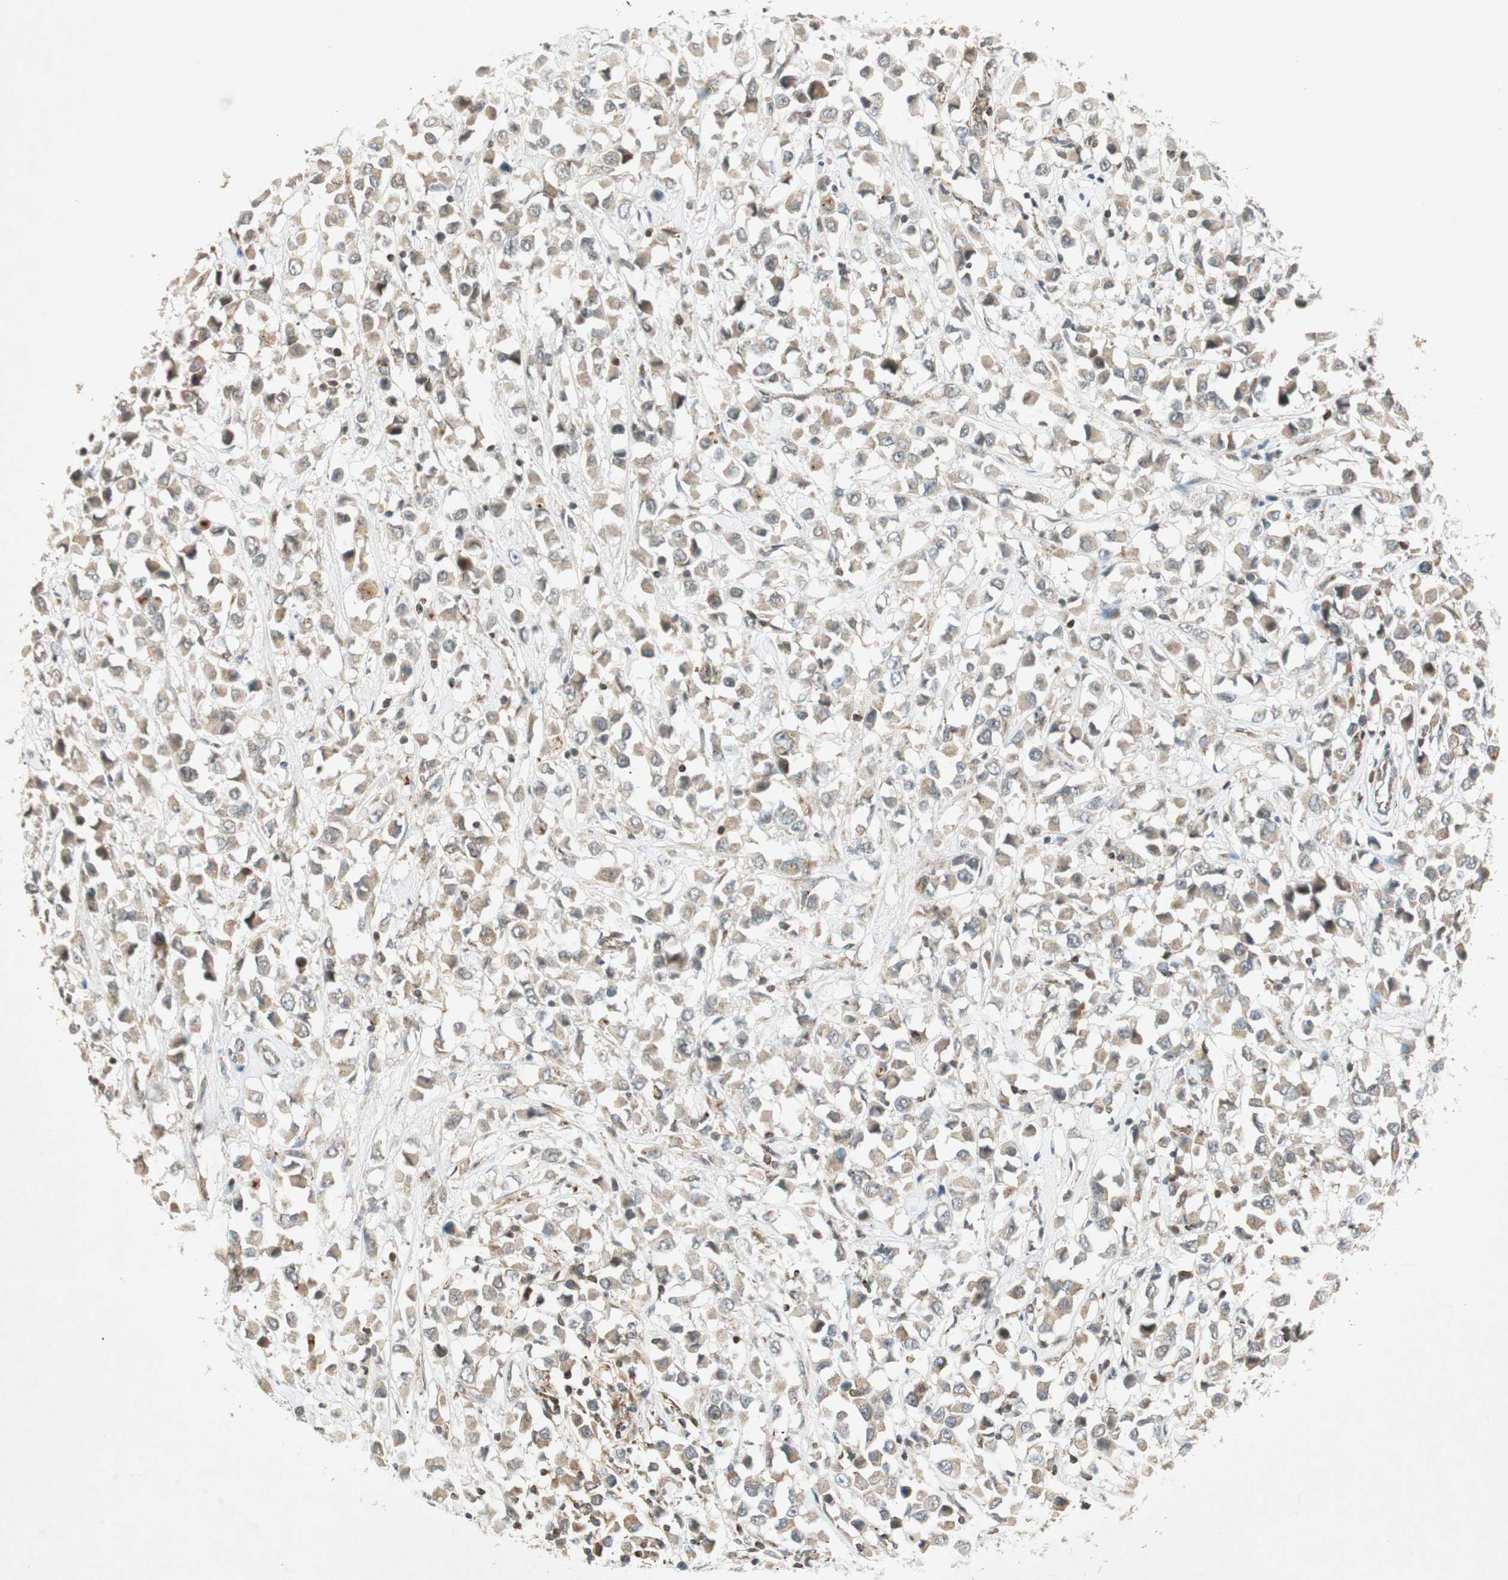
{"staining": {"intensity": "weak", "quantity": ">75%", "location": "cytoplasmic/membranous"}, "tissue": "breast cancer", "cell_type": "Tumor cells", "image_type": "cancer", "snomed": [{"axis": "morphology", "description": "Duct carcinoma"}, {"axis": "topography", "description": "Breast"}], "caption": "Tumor cells show weak cytoplasmic/membranous positivity in approximately >75% of cells in invasive ductal carcinoma (breast).", "gene": "USP2", "patient": {"sex": "female", "age": 61}}